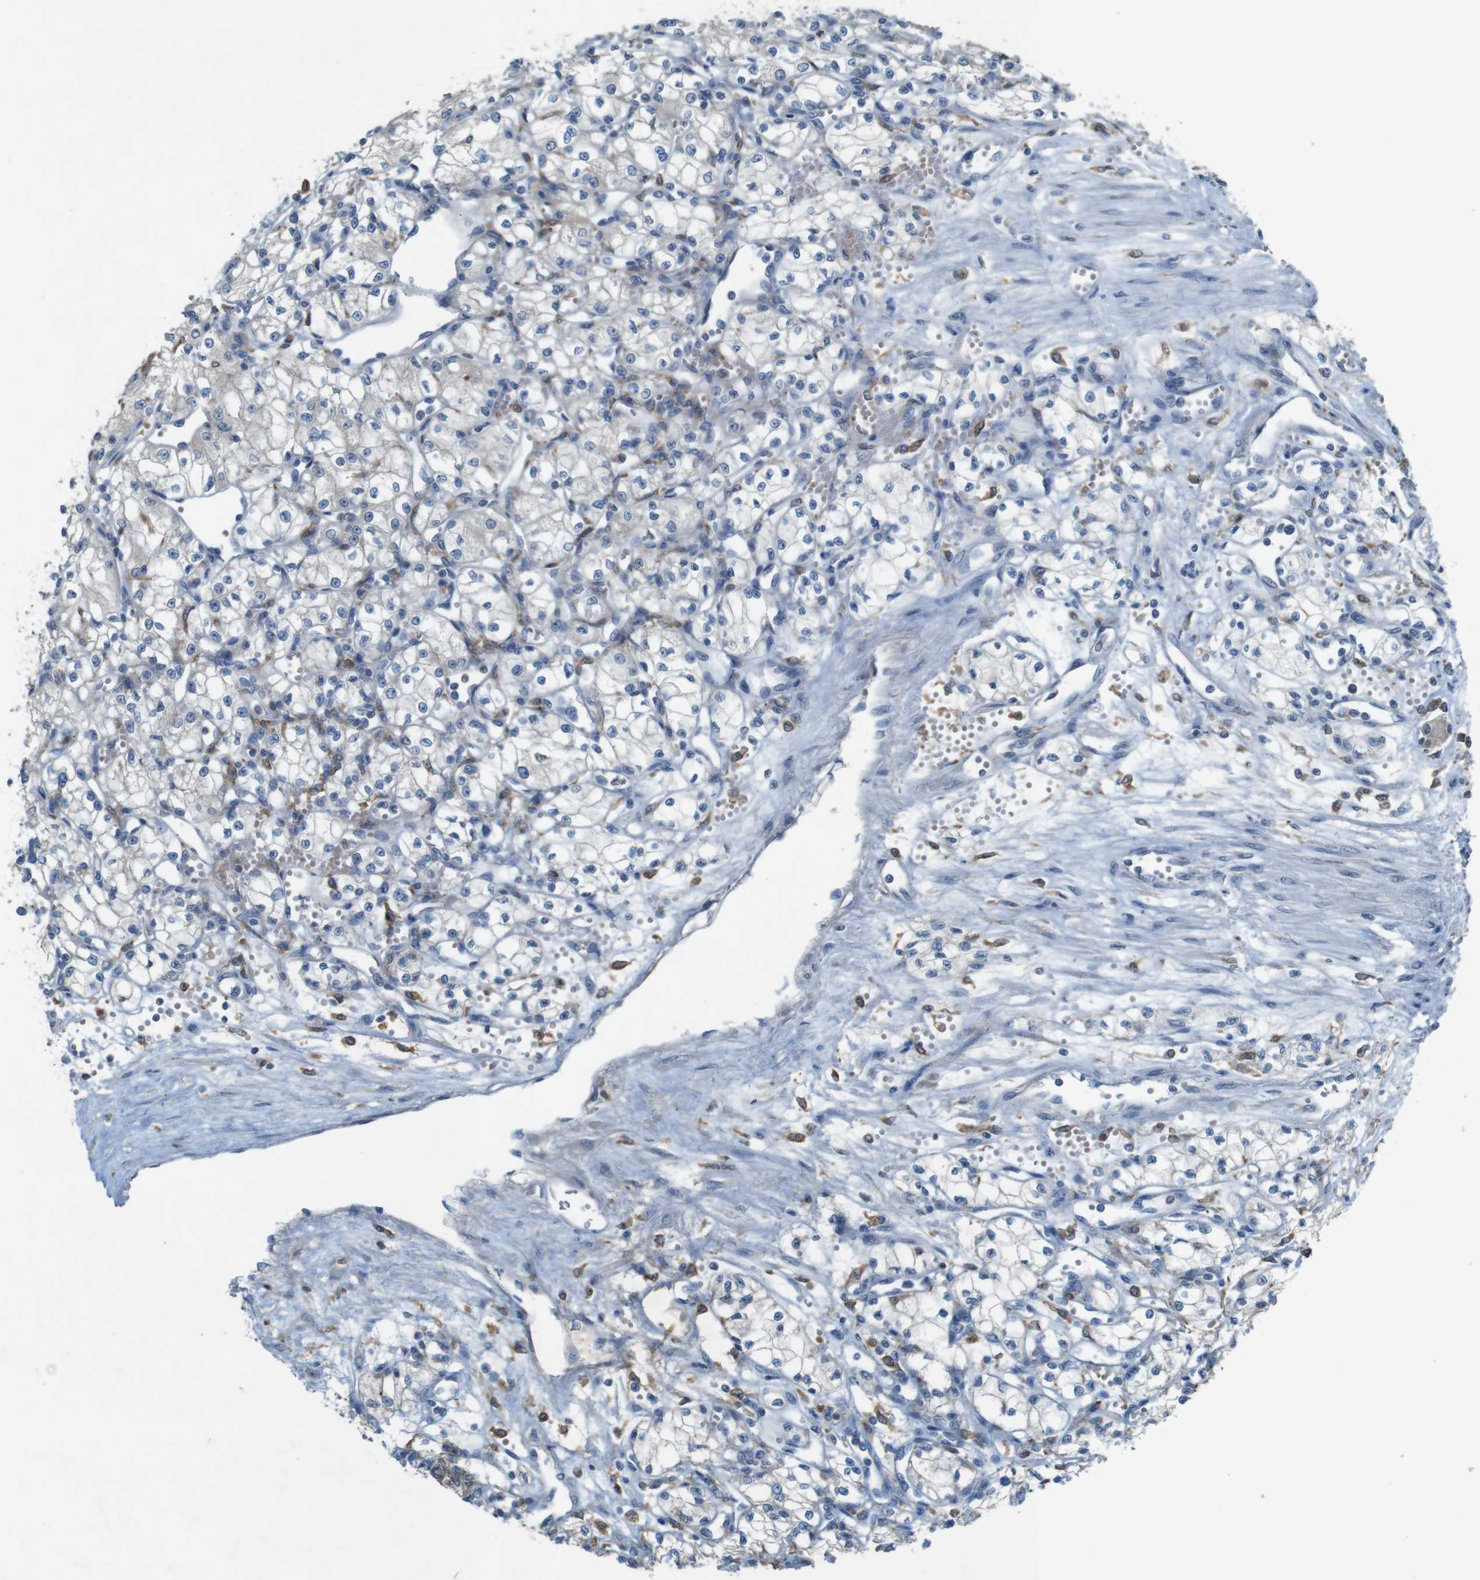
{"staining": {"intensity": "negative", "quantity": "none", "location": "none"}, "tissue": "renal cancer", "cell_type": "Tumor cells", "image_type": "cancer", "snomed": [{"axis": "morphology", "description": "Normal tissue, NOS"}, {"axis": "morphology", "description": "Adenocarcinoma, NOS"}, {"axis": "topography", "description": "Kidney"}], "caption": "This image is of renal cancer stained with IHC to label a protein in brown with the nuclei are counter-stained blue. There is no staining in tumor cells.", "gene": "MOGAT3", "patient": {"sex": "male", "age": 59}}